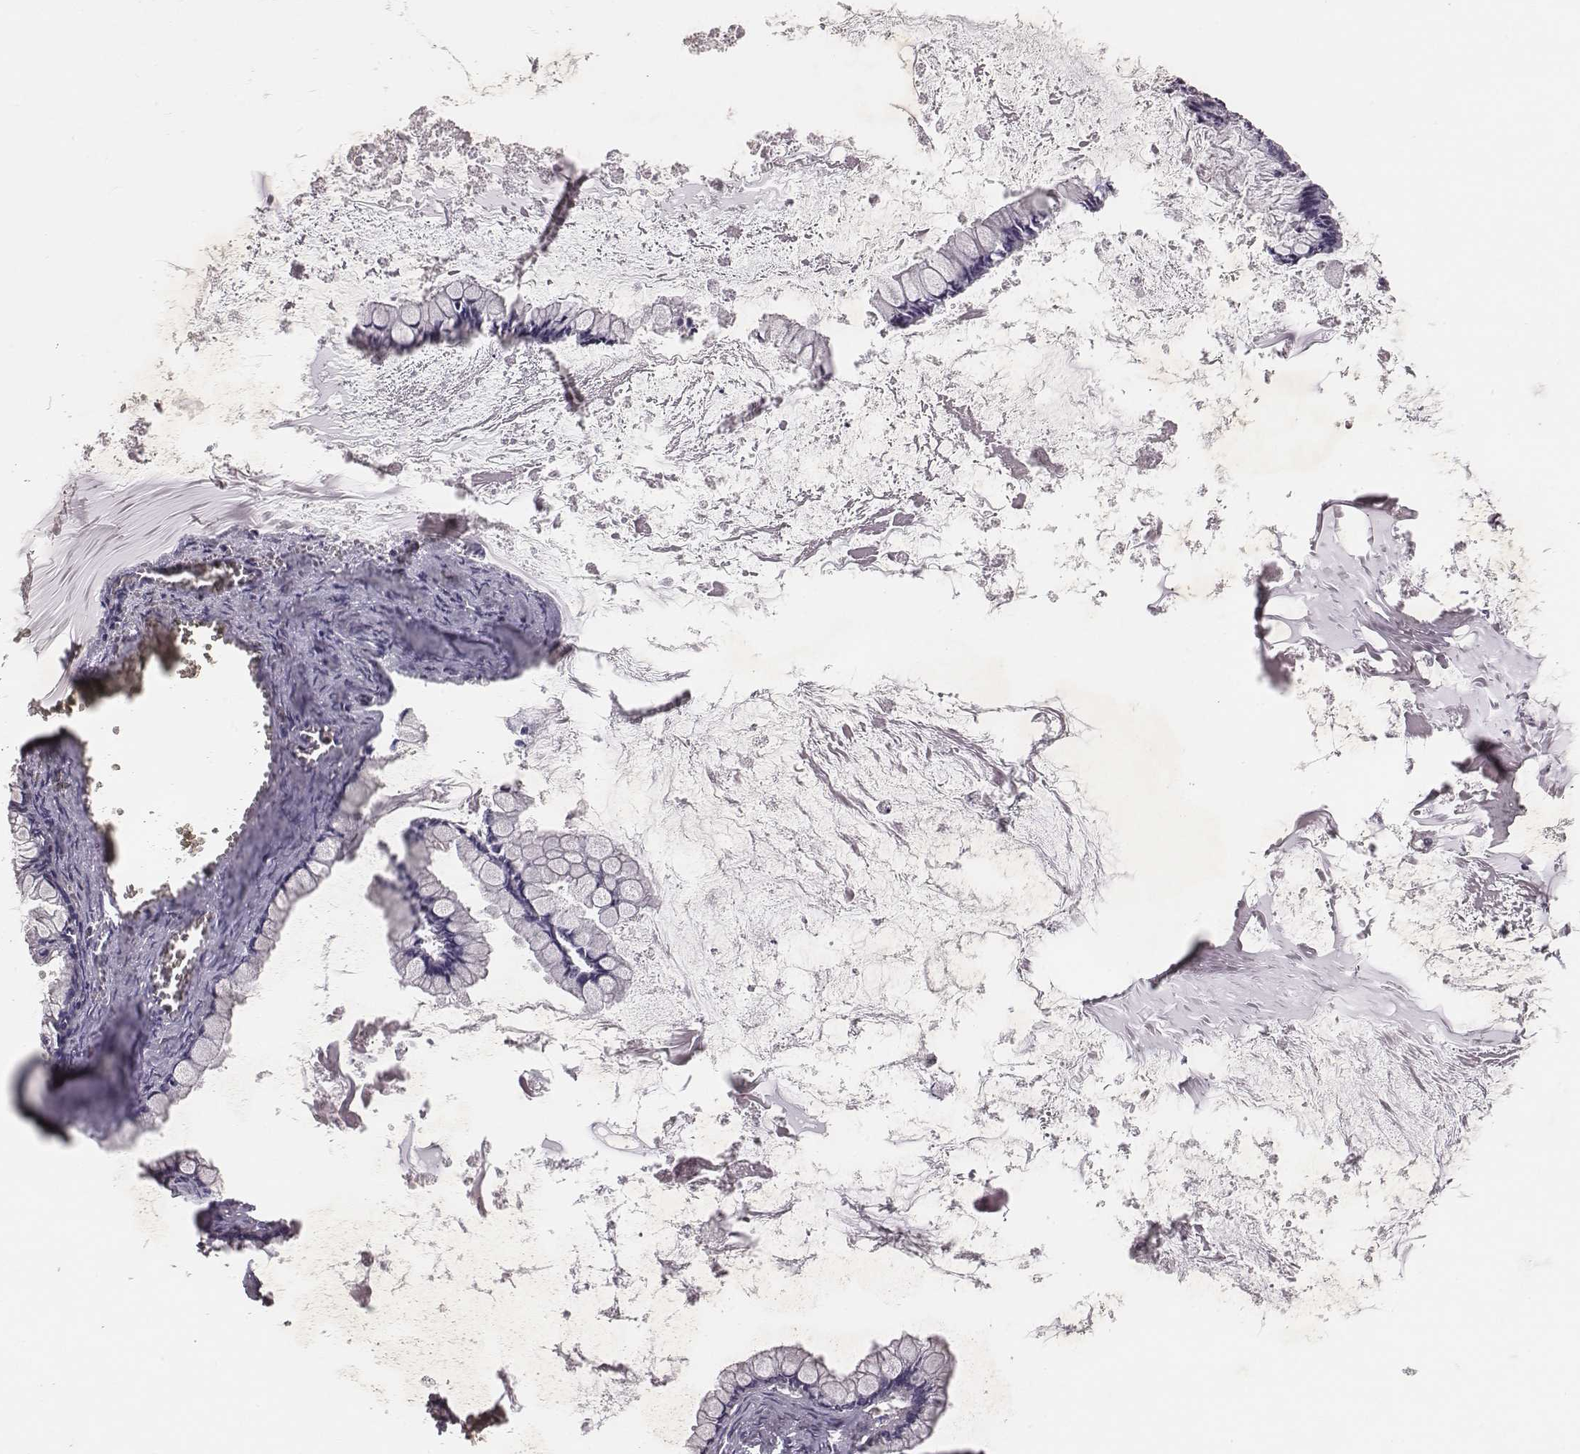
{"staining": {"intensity": "negative", "quantity": "none", "location": "none"}, "tissue": "ovarian cancer", "cell_type": "Tumor cells", "image_type": "cancer", "snomed": [{"axis": "morphology", "description": "Cystadenocarcinoma, mucinous, NOS"}, {"axis": "topography", "description": "Ovary"}], "caption": "DAB immunohistochemical staining of ovarian cancer (mucinous cystadenocarcinoma) exhibits no significant staining in tumor cells.", "gene": "PILRA", "patient": {"sex": "female", "age": 67}}